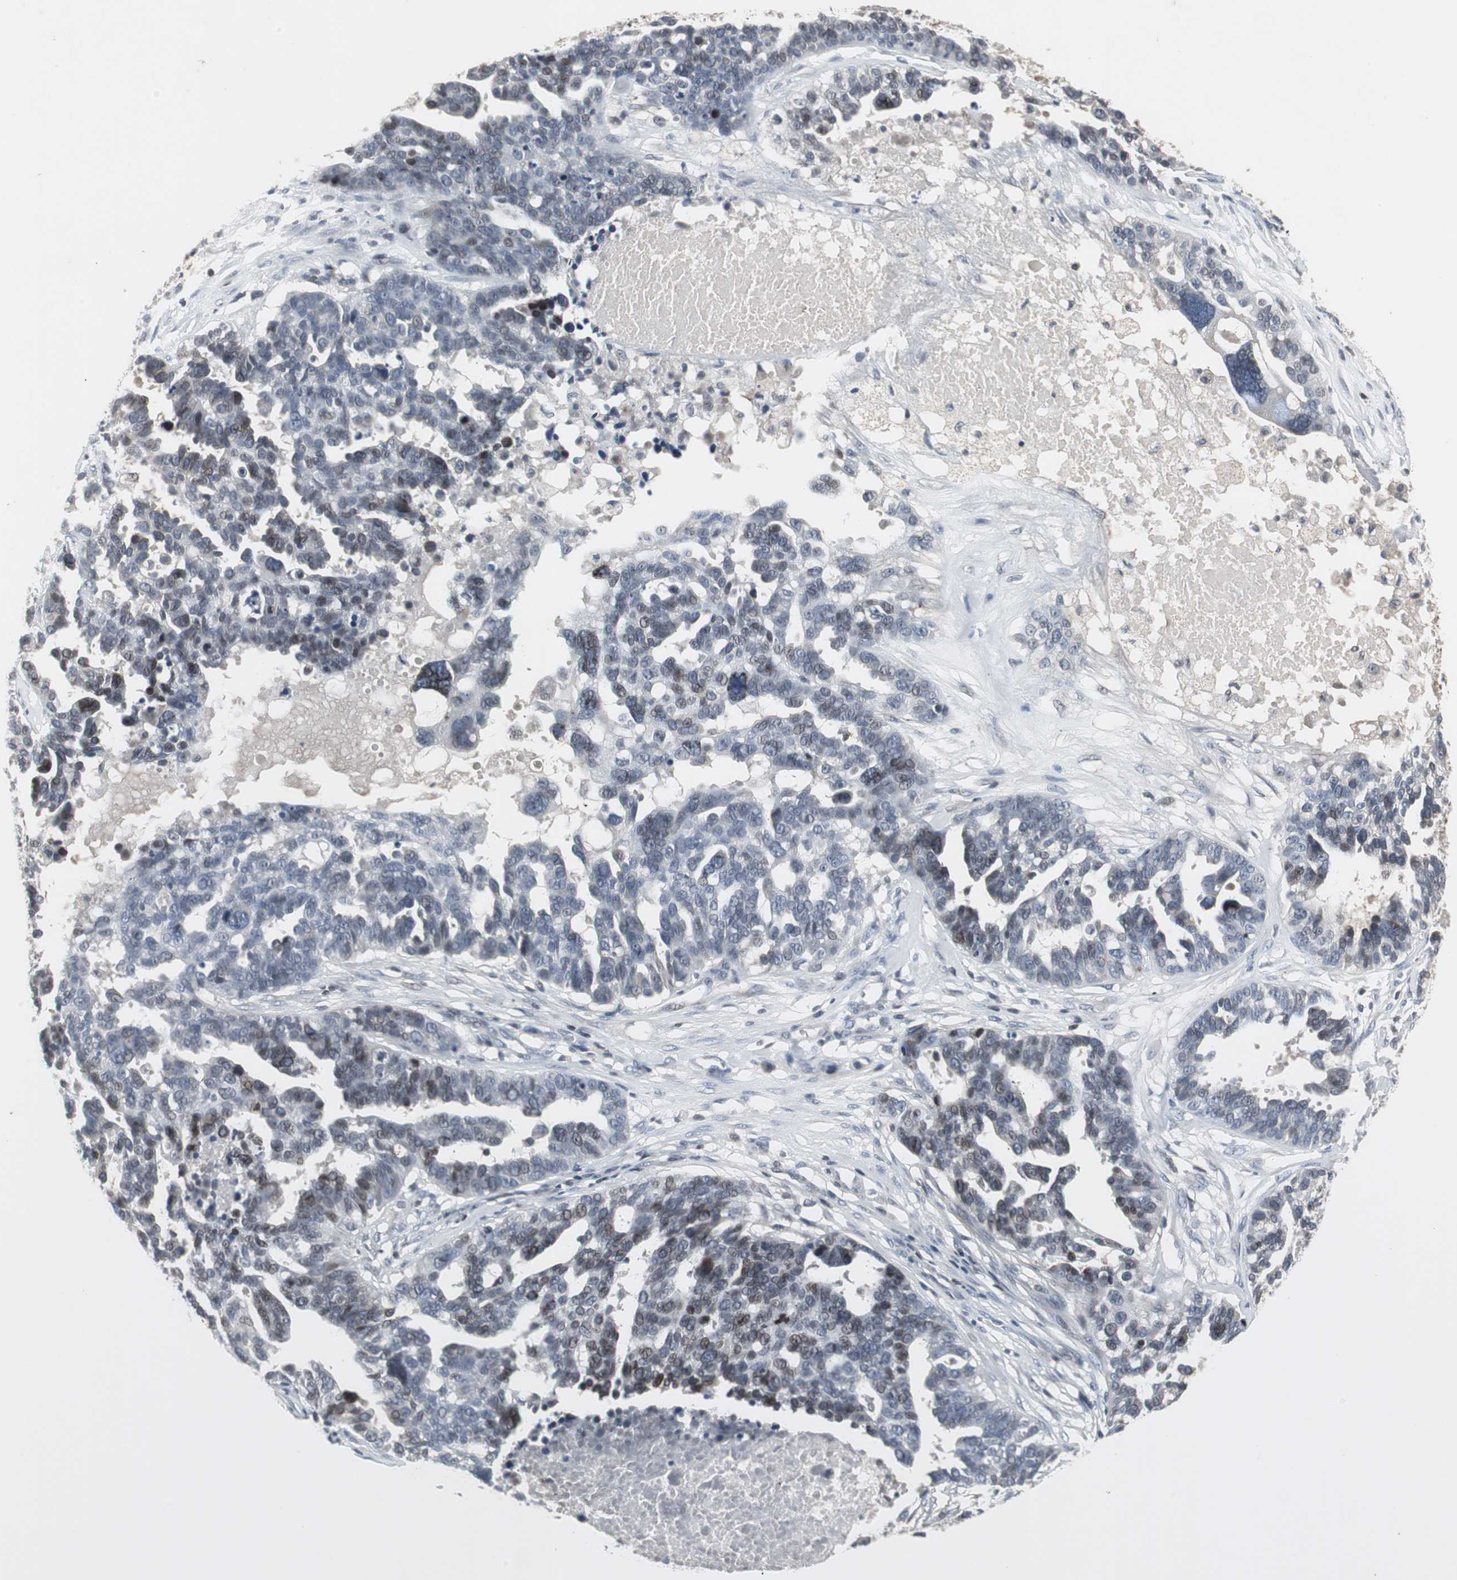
{"staining": {"intensity": "moderate", "quantity": "<25%", "location": "nuclear"}, "tissue": "ovarian cancer", "cell_type": "Tumor cells", "image_type": "cancer", "snomed": [{"axis": "morphology", "description": "Cystadenocarcinoma, serous, NOS"}, {"axis": "topography", "description": "Ovary"}], "caption": "Immunohistochemical staining of serous cystadenocarcinoma (ovarian) shows low levels of moderate nuclear positivity in approximately <25% of tumor cells. (DAB (3,3'-diaminobenzidine) IHC with brightfield microscopy, high magnification).", "gene": "ZNF396", "patient": {"sex": "female", "age": 59}}